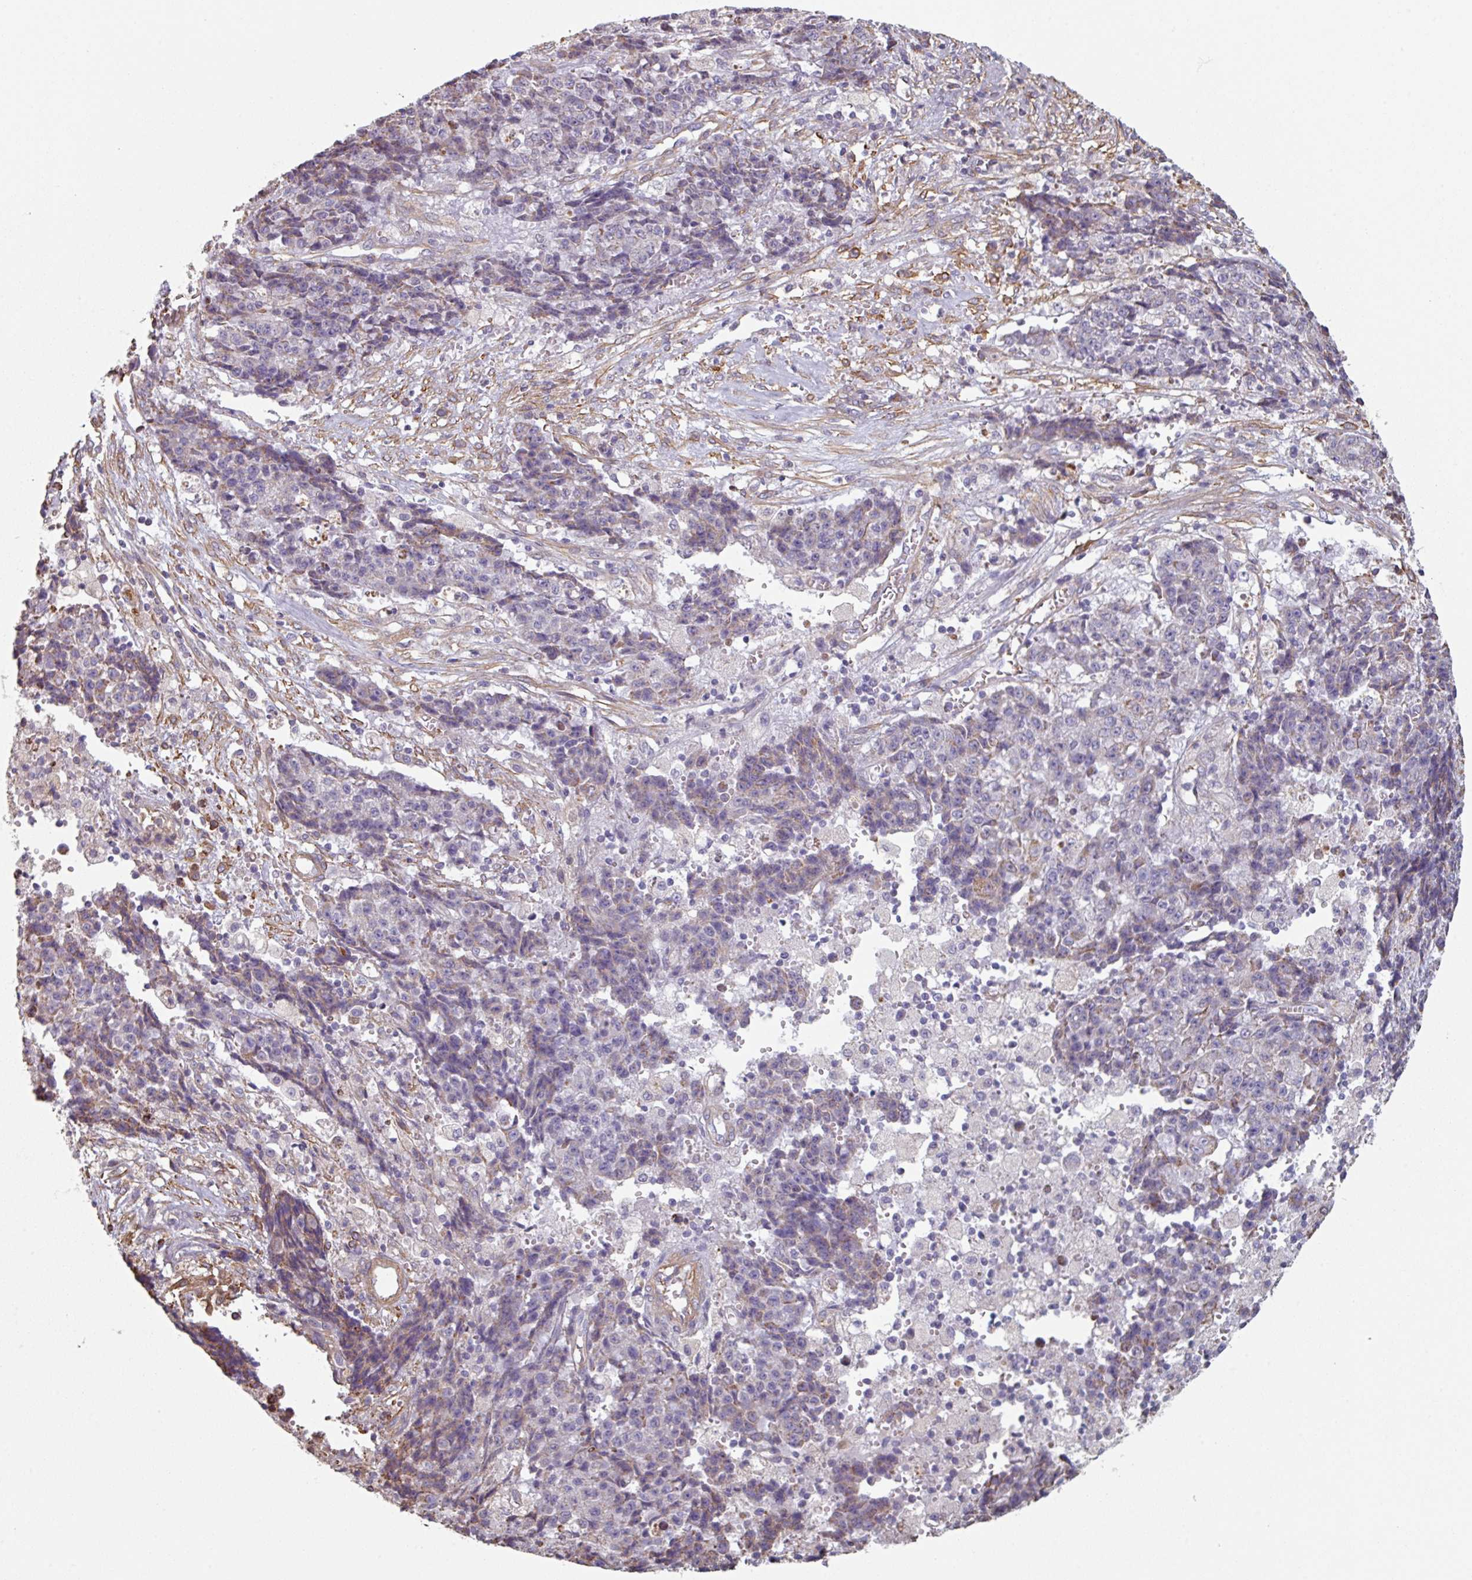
{"staining": {"intensity": "negative", "quantity": "none", "location": "none"}, "tissue": "ovarian cancer", "cell_type": "Tumor cells", "image_type": "cancer", "snomed": [{"axis": "morphology", "description": "Carcinoma, endometroid"}, {"axis": "topography", "description": "Ovary"}], "caption": "This is an IHC image of human ovarian endometroid carcinoma. There is no positivity in tumor cells.", "gene": "GSTA4", "patient": {"sex": "female", "age": 42}}